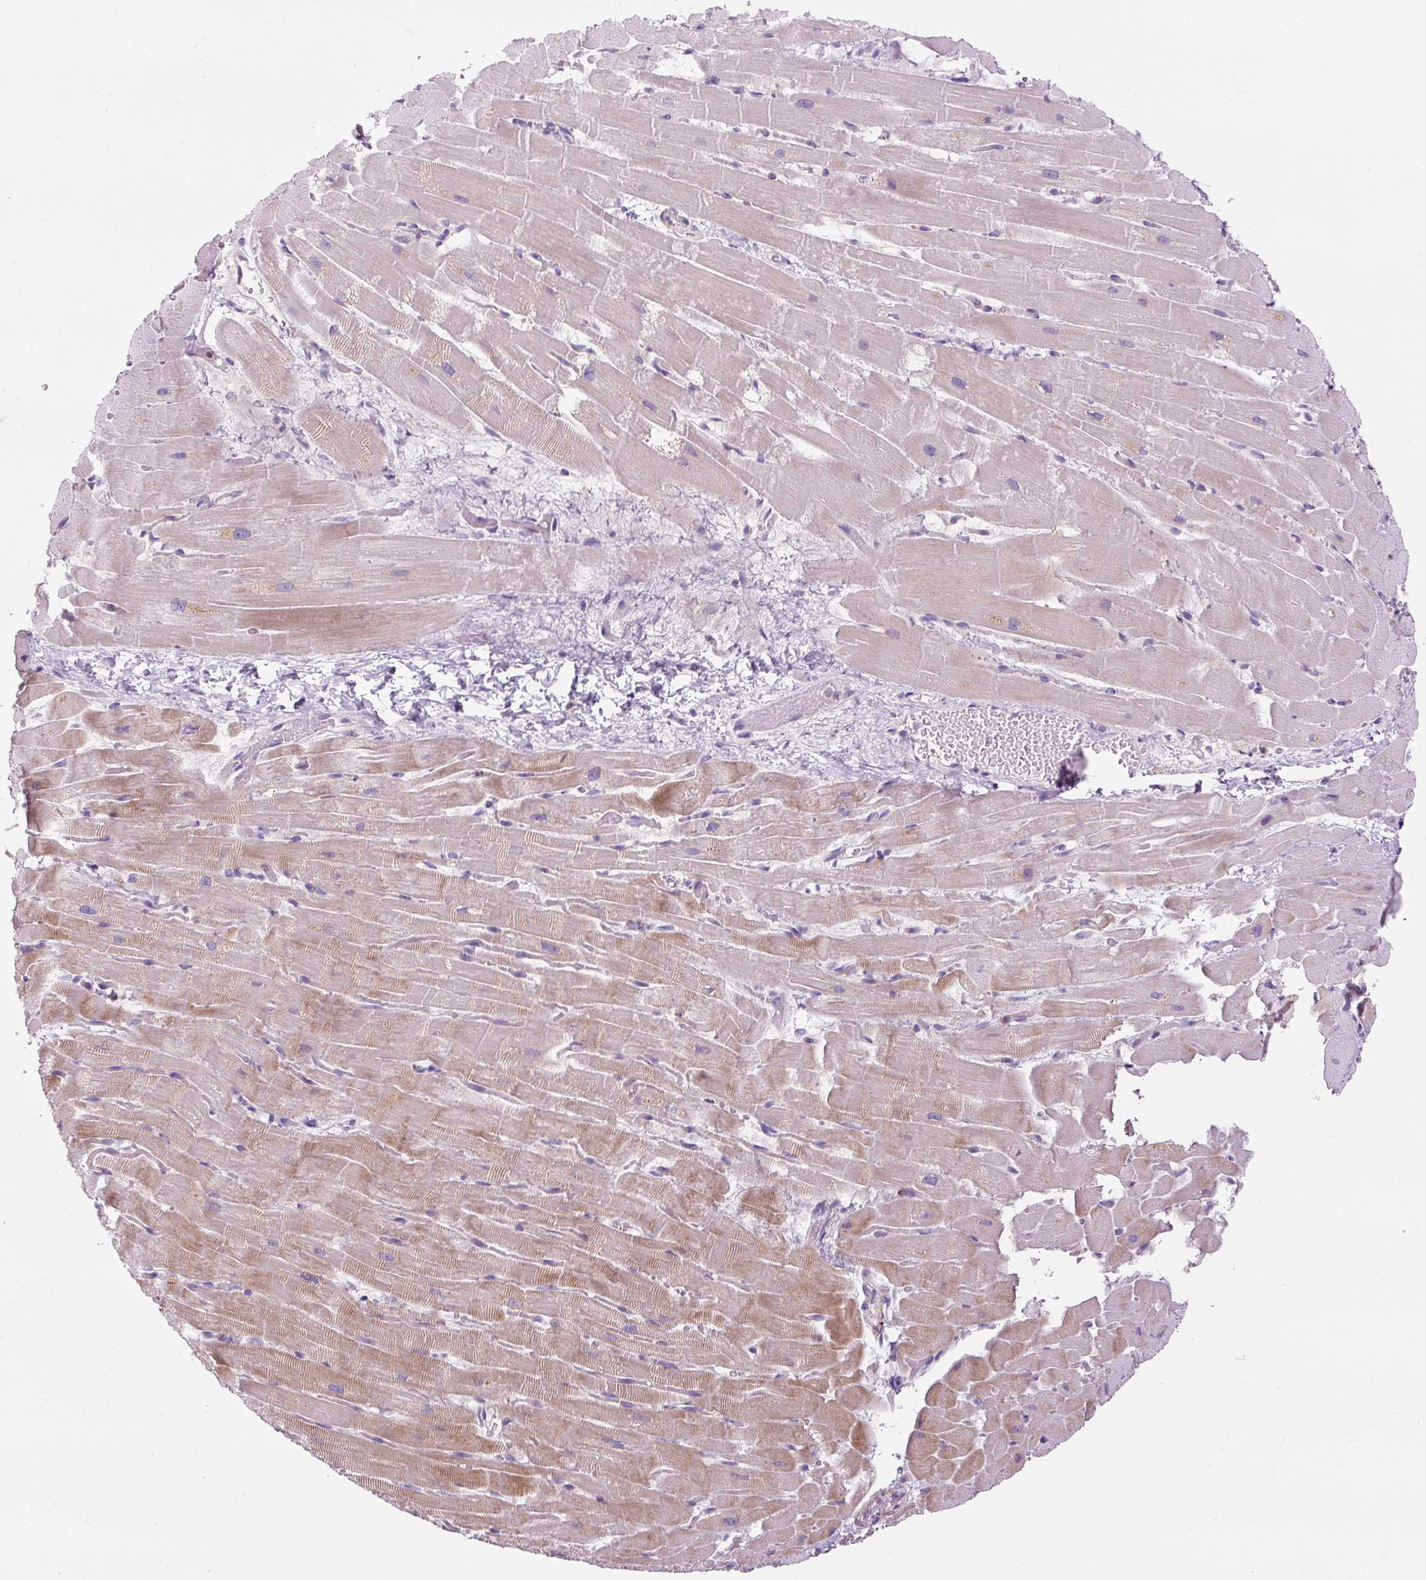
{"staining": {"intensity": "moderate", "quantity": "<25%", "location": "cytoplasmic/membranous"}, "tissue": "heart muscle", "cell_type": "Cardiomyocytes", "image_type": "normal", "snomed": [{"axis": "morphology", "description": "Normal tissue, NOS"}, {"axis": "topography", "description": "Heart"}], "caption": "Moderate cytoplasmic/membranous expression for a protein is identified in approximately <25% of cardiomyocytes of normal heart muscle using IHC.", "gene": "TIGD2", "patient": {"sex": "male", "age": 37}}